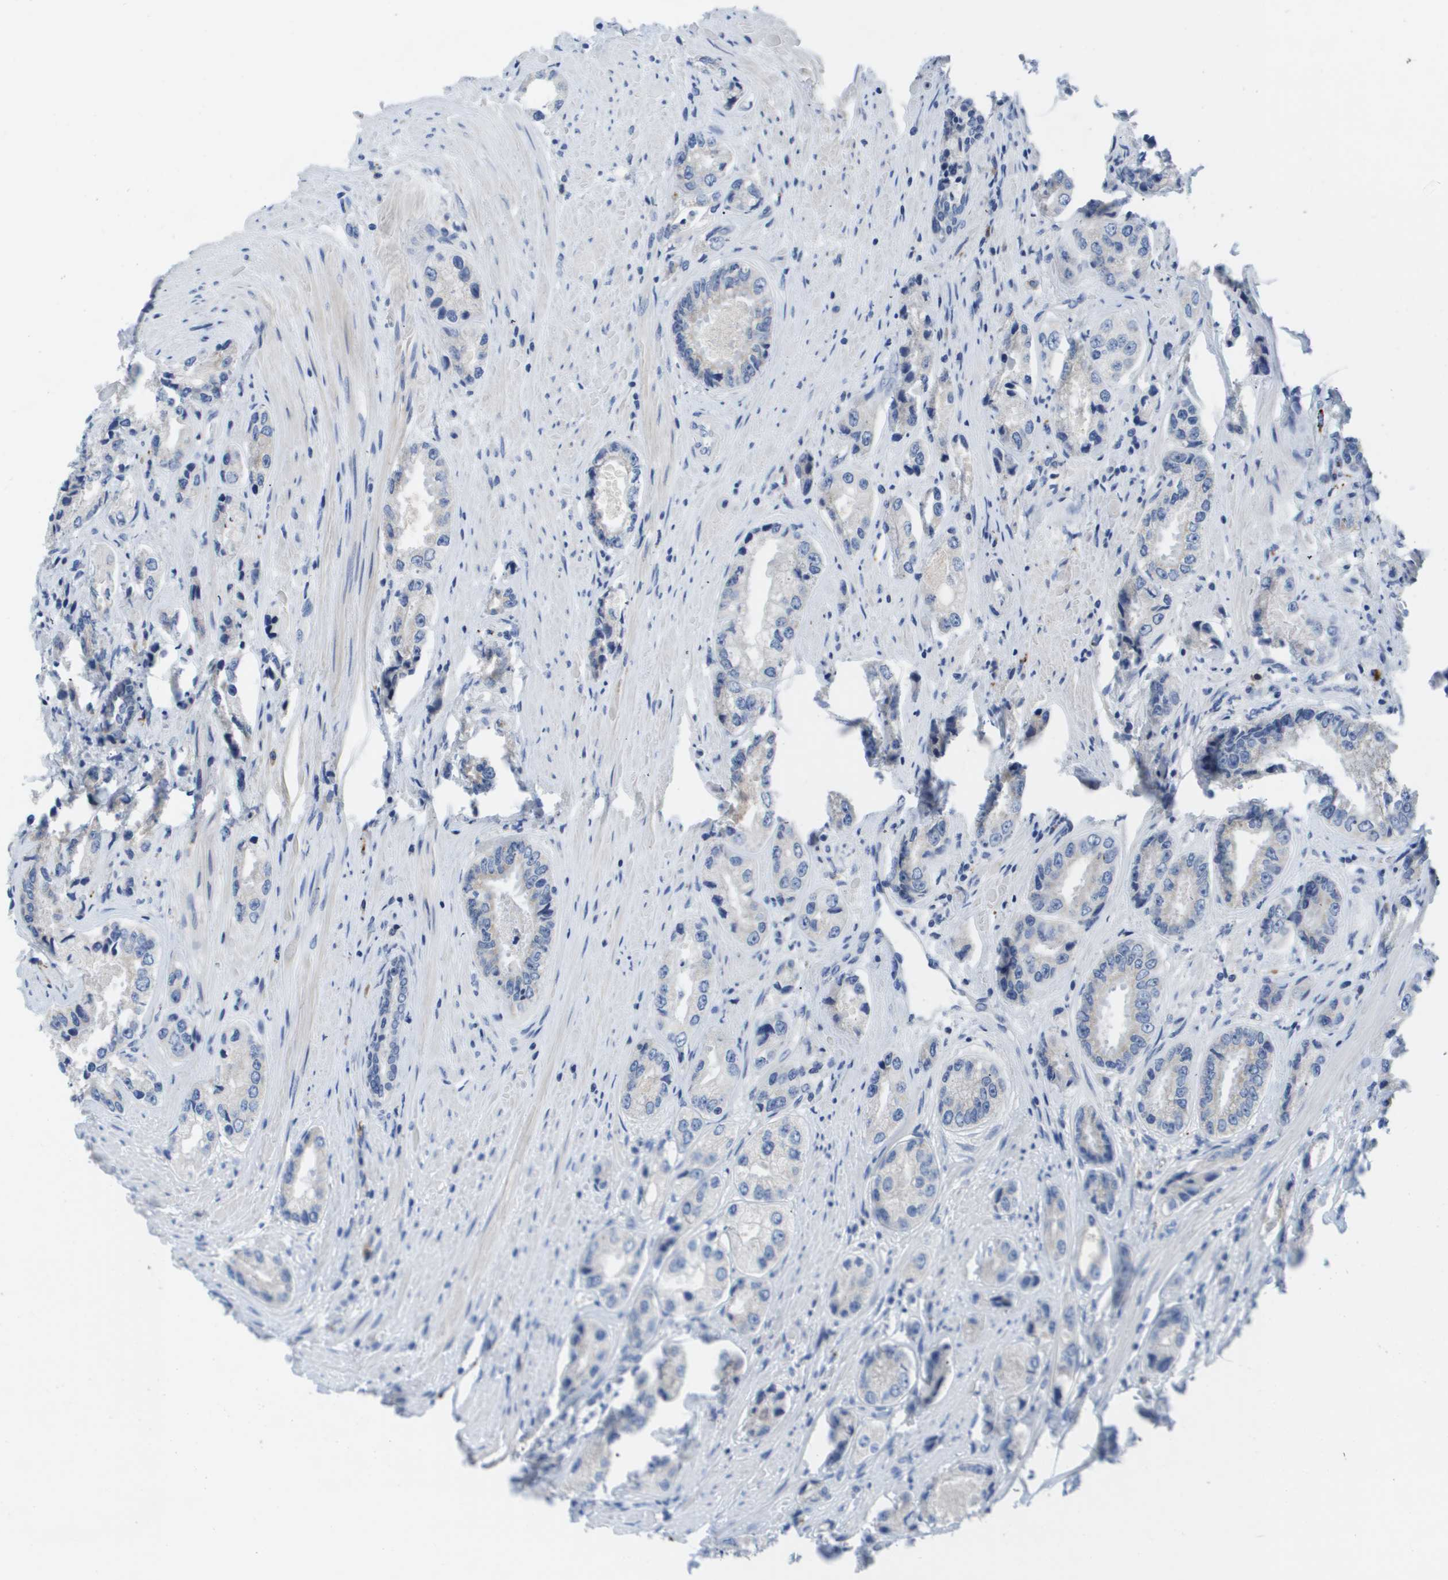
{"staining": {"intensity": "negative", "quantity": "none", "location": "none"}, "tissue": "prostate cancer", "cell_type": "Tumor cells", "image_type": "cancer", "snomed": [{"axis": "morphology", "description": "Adenocarcinoma, High grade"}, {"axis": "topography", "description": "Prostate"}], "caption": "Tumor cells are negative for brown protein staining in prostate cancer (high-grade adenocarcinoma).", "gene": "MS4A1", "patient": {"sex": "male", "age": 61}}